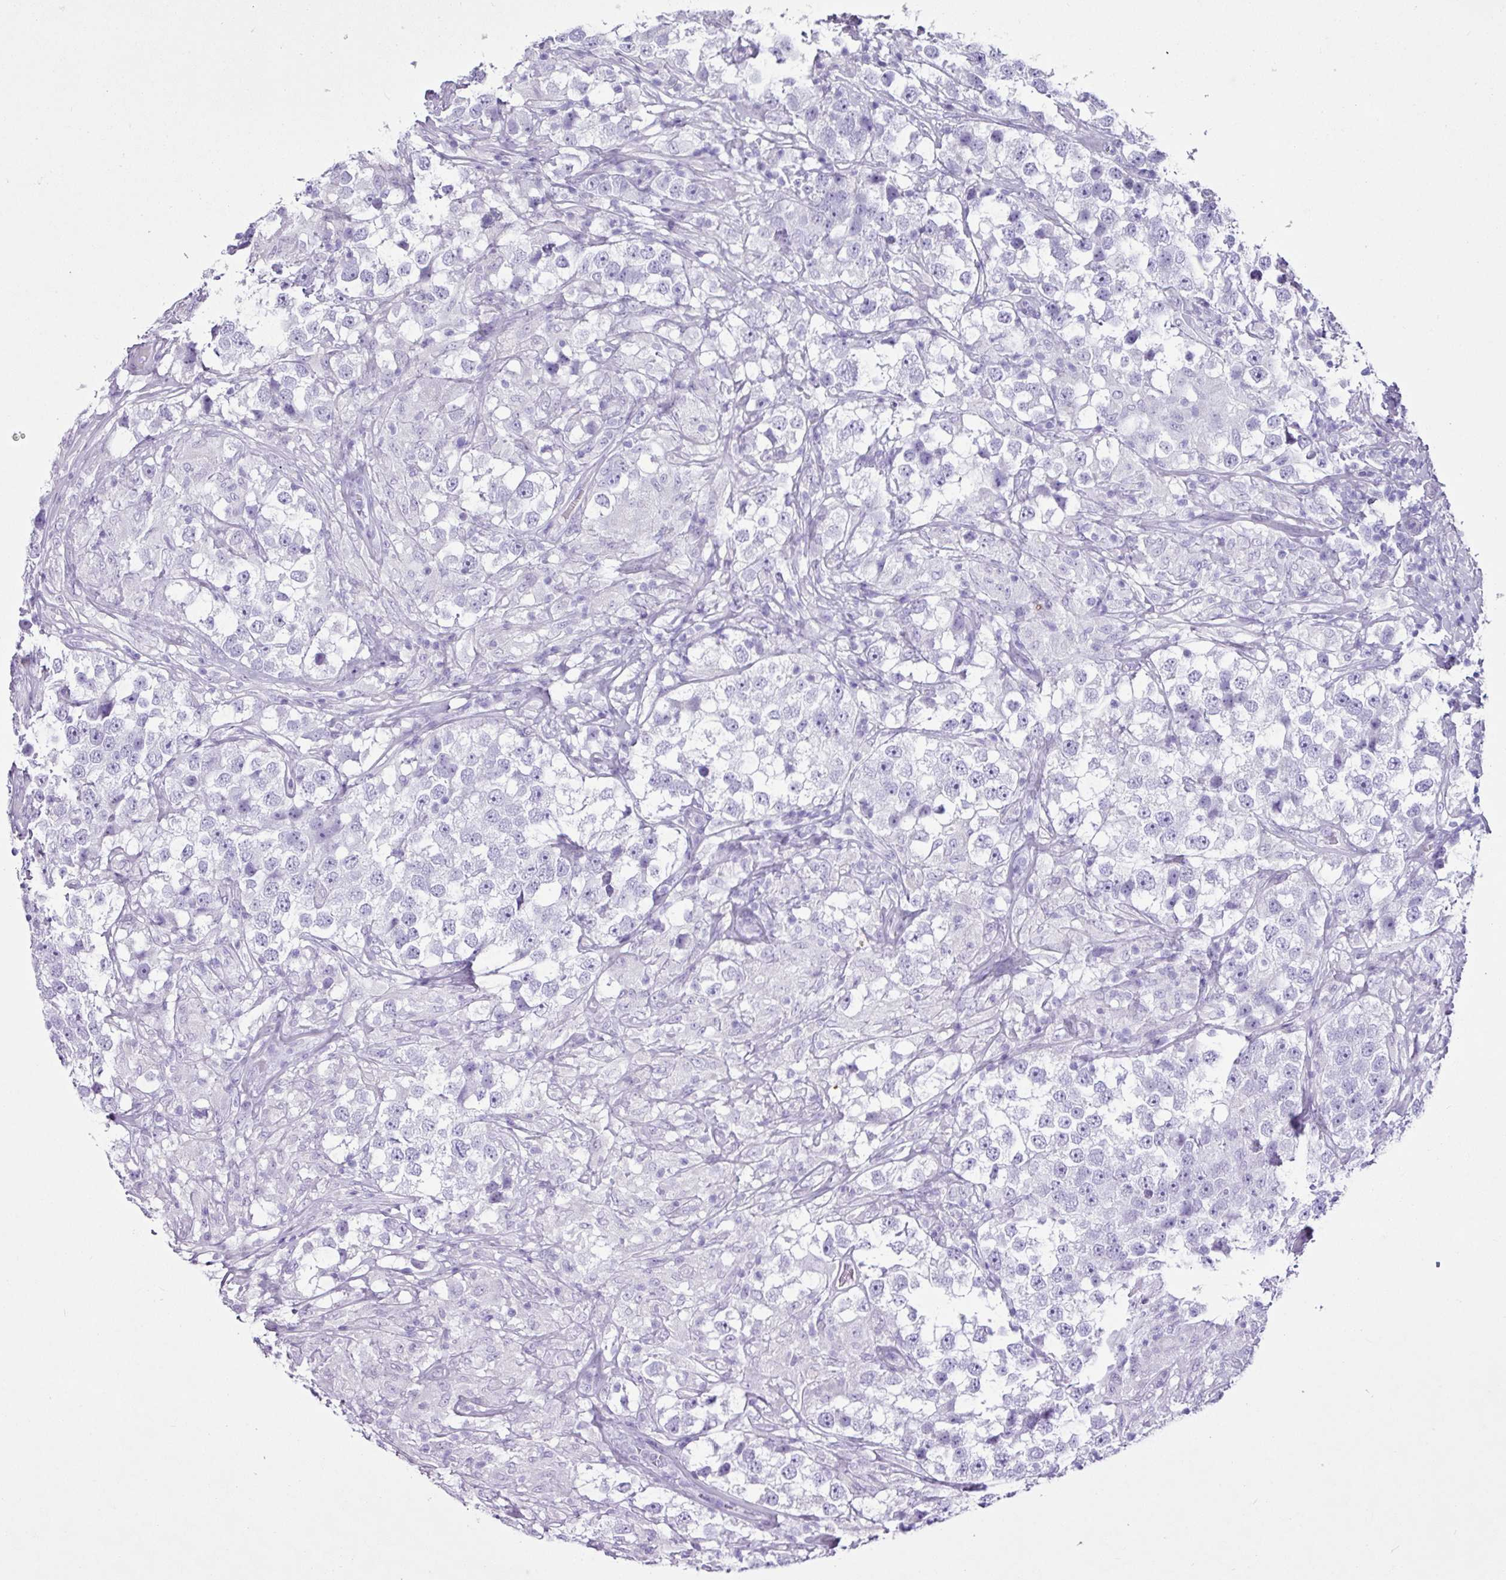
{"staining": {"intensity": "negative", "quantity": "none", "location": "none"}, "tissue": "testis cancer", "cell_type": "Tumor cells", "image_type": "cancer", "snomed": [{"axis": "morphology", "description": "Seminoma, NOS"}, {"axis": "topography", "description": "Testis"}], "caption": "DAB immunohistochemical staining of testis cancer (seminoma) displays no significant expression in tumor cells.", "gene": "PGR", "patient": {"sex": "male", "age": 46}}